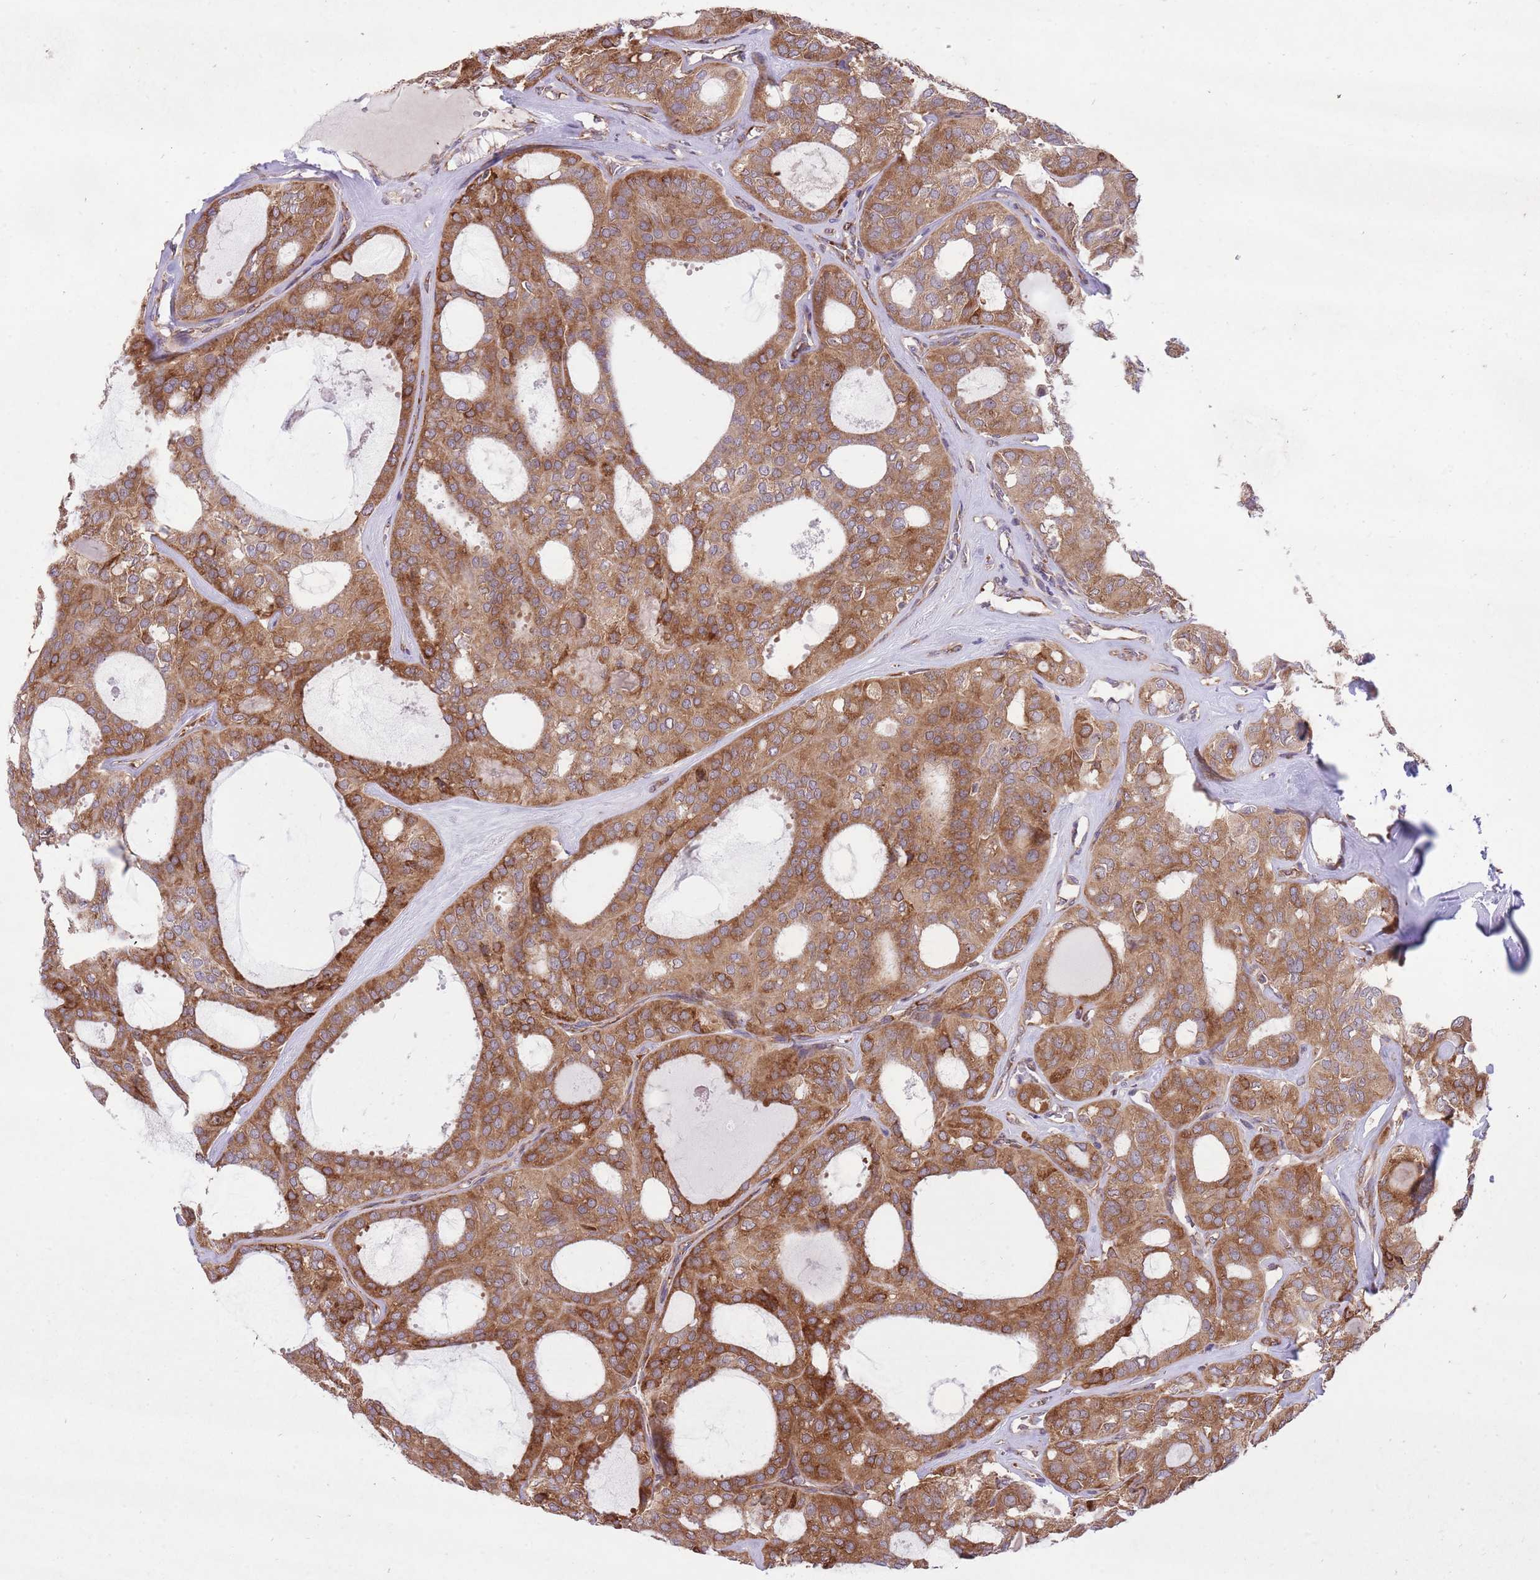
{"staining": {"intensity": "moderate", "quantity": ">75%", "location": "cytoplasmic/membranous"}, "tissue": "thyroid cancer", "cell_type": "Tumor cells", "image_type": "cancer", "snomed": [{"axis": "morphology", "description": "Follicular adenoma carcinoma, NOS"}, {"axis": "topography", "description": "Thyroid gland"}], "caption": "Follicular adenoma carcinoma (thyroid) tissue reveals moderate cytoplasmic/membranous expression in about >75% of tumor cells", "gene": "TTLL3", "patient": {"sex": "male", "age": 75}}